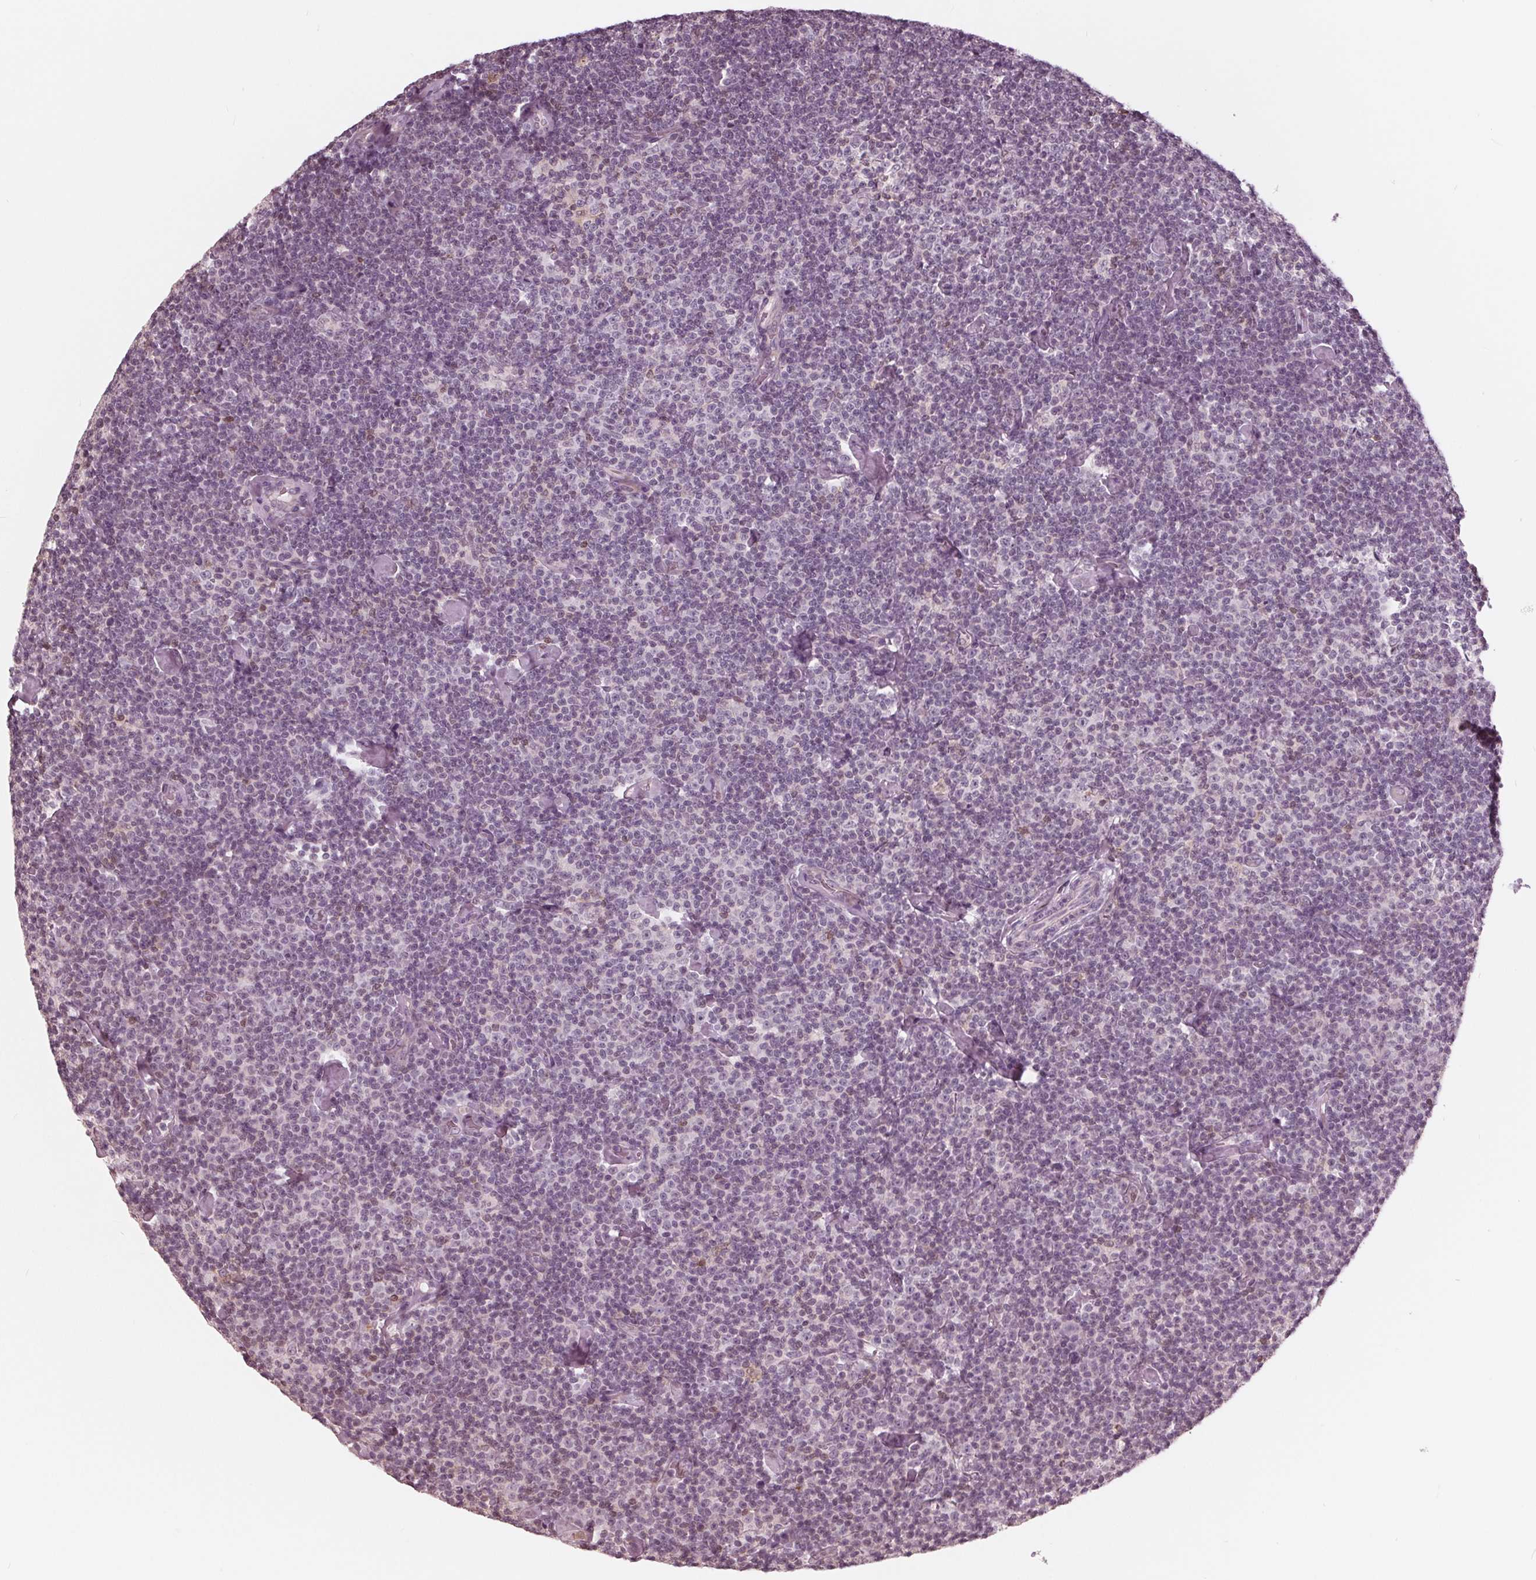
{"staining": {"intensity": "negative", "quantity": "none", "location": "none"}, "tissue": "lymphoma", "cell_type": "Tumor cells", "image_type": "cancer", "snomed": [{"axis": "morphology", "description": "Malignant lymphoma, non-Hodgkin's type, Low grade"}, {"axis": "topography", "description": "Lymph node"}], "caption": "This histopathology image is of malignant lymphoma, non-Hodgkin's type (low-grade) stained with IHC to label a protein in brown with the nuclei are counter-stained blue. There is no expression in tumor cells. (Immunohistochemistry, brightfield microscopy, high magnification).", "gene": "ING3", "patient": {"sex": "male", "age": 81}}